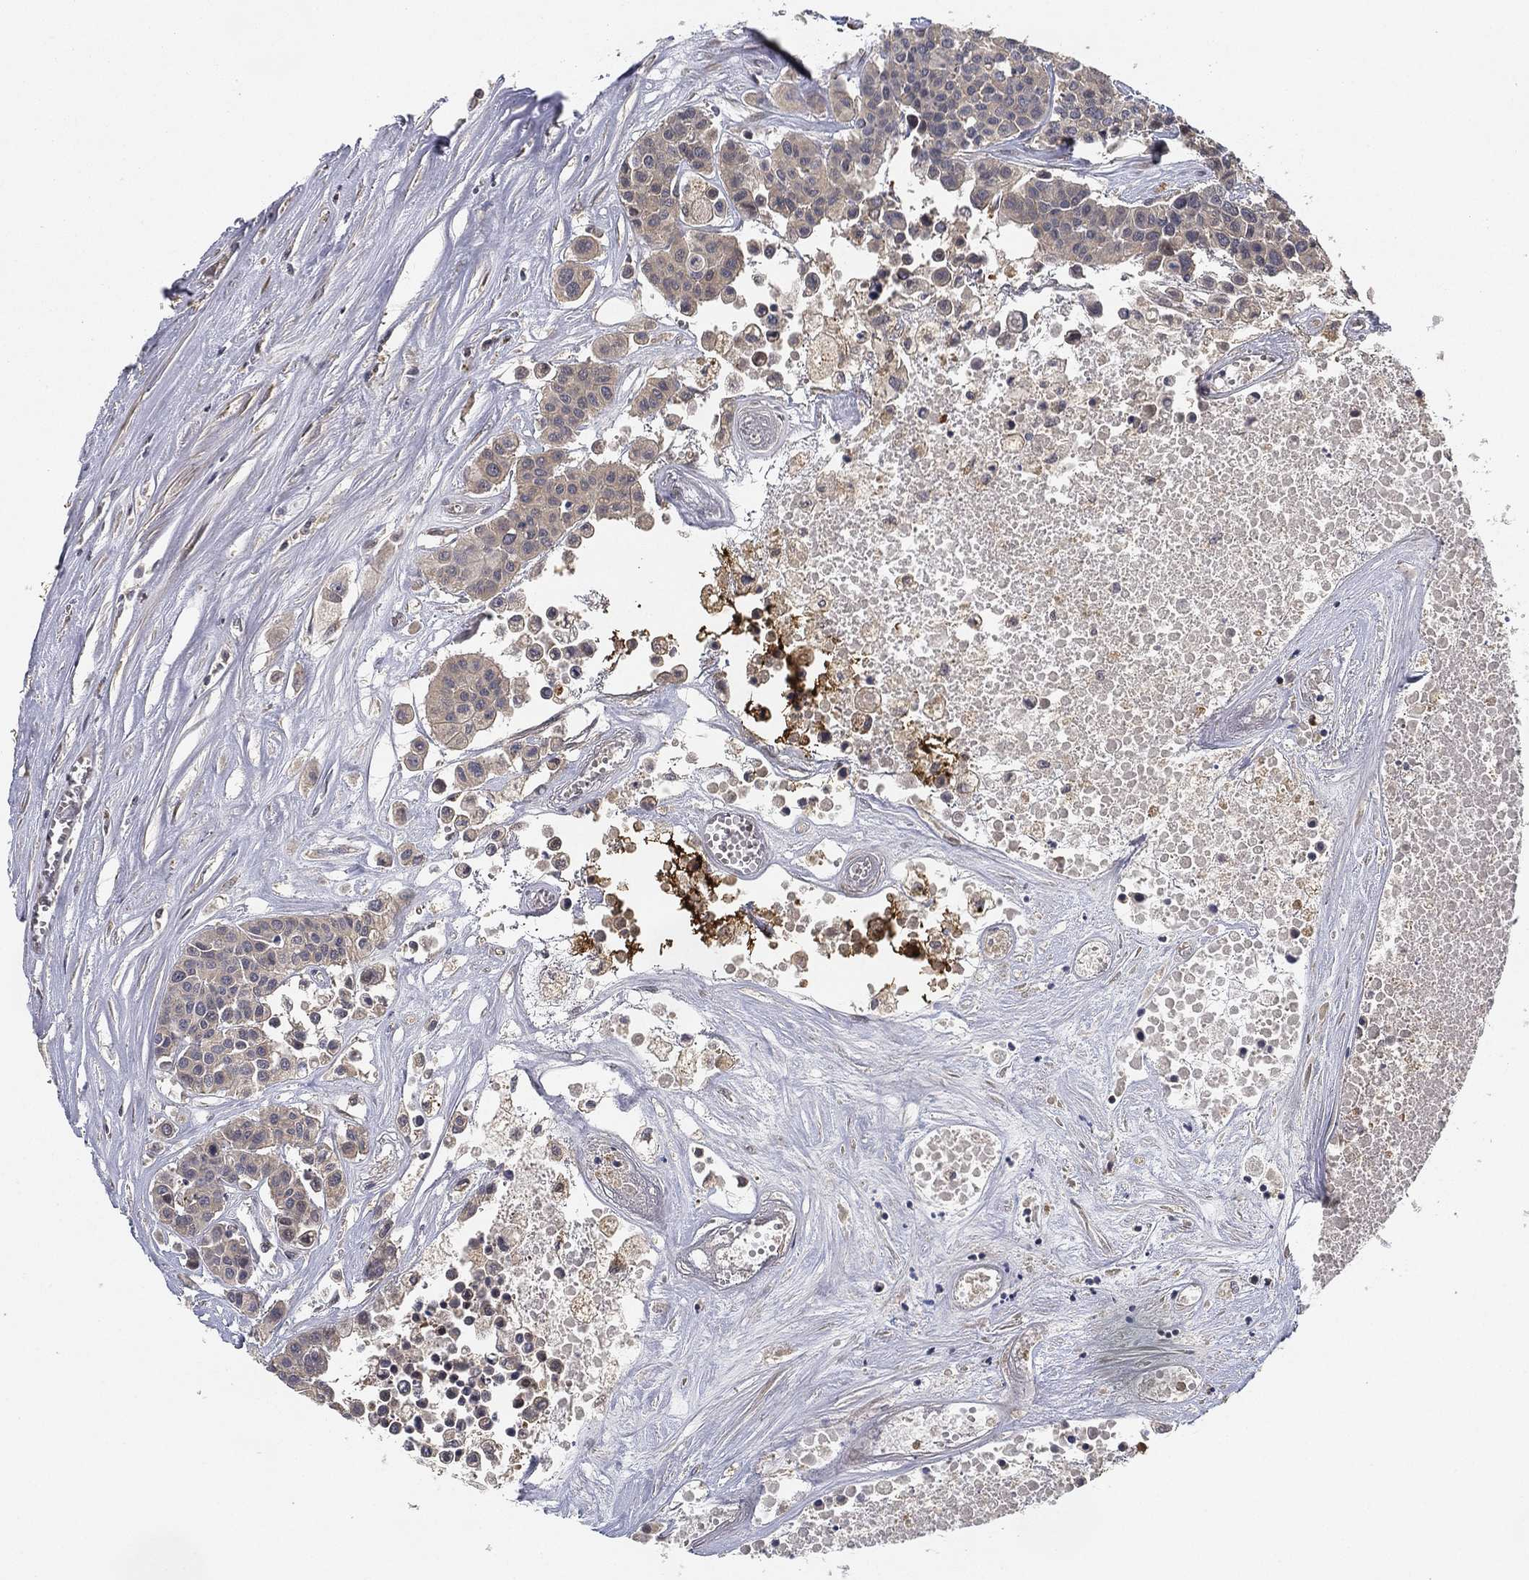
{"staining": {"intensity": "negative", "quantity": "none", "location": "none"}, "tissue": "carcinoid", "cell_type": "Tumor cells", "image_type": "cancer", "snomed": [{"axis": "morphology", "description": "Carcinoid, malignant, NOS"}, {"axis": "topography", "description": "Colon"}], "caption": "The histopathology image shows no staining of tumor cells in carcinoid (malignant).", "gene": "CFAP251", "patient": {"sex": "male", "age": 81}}